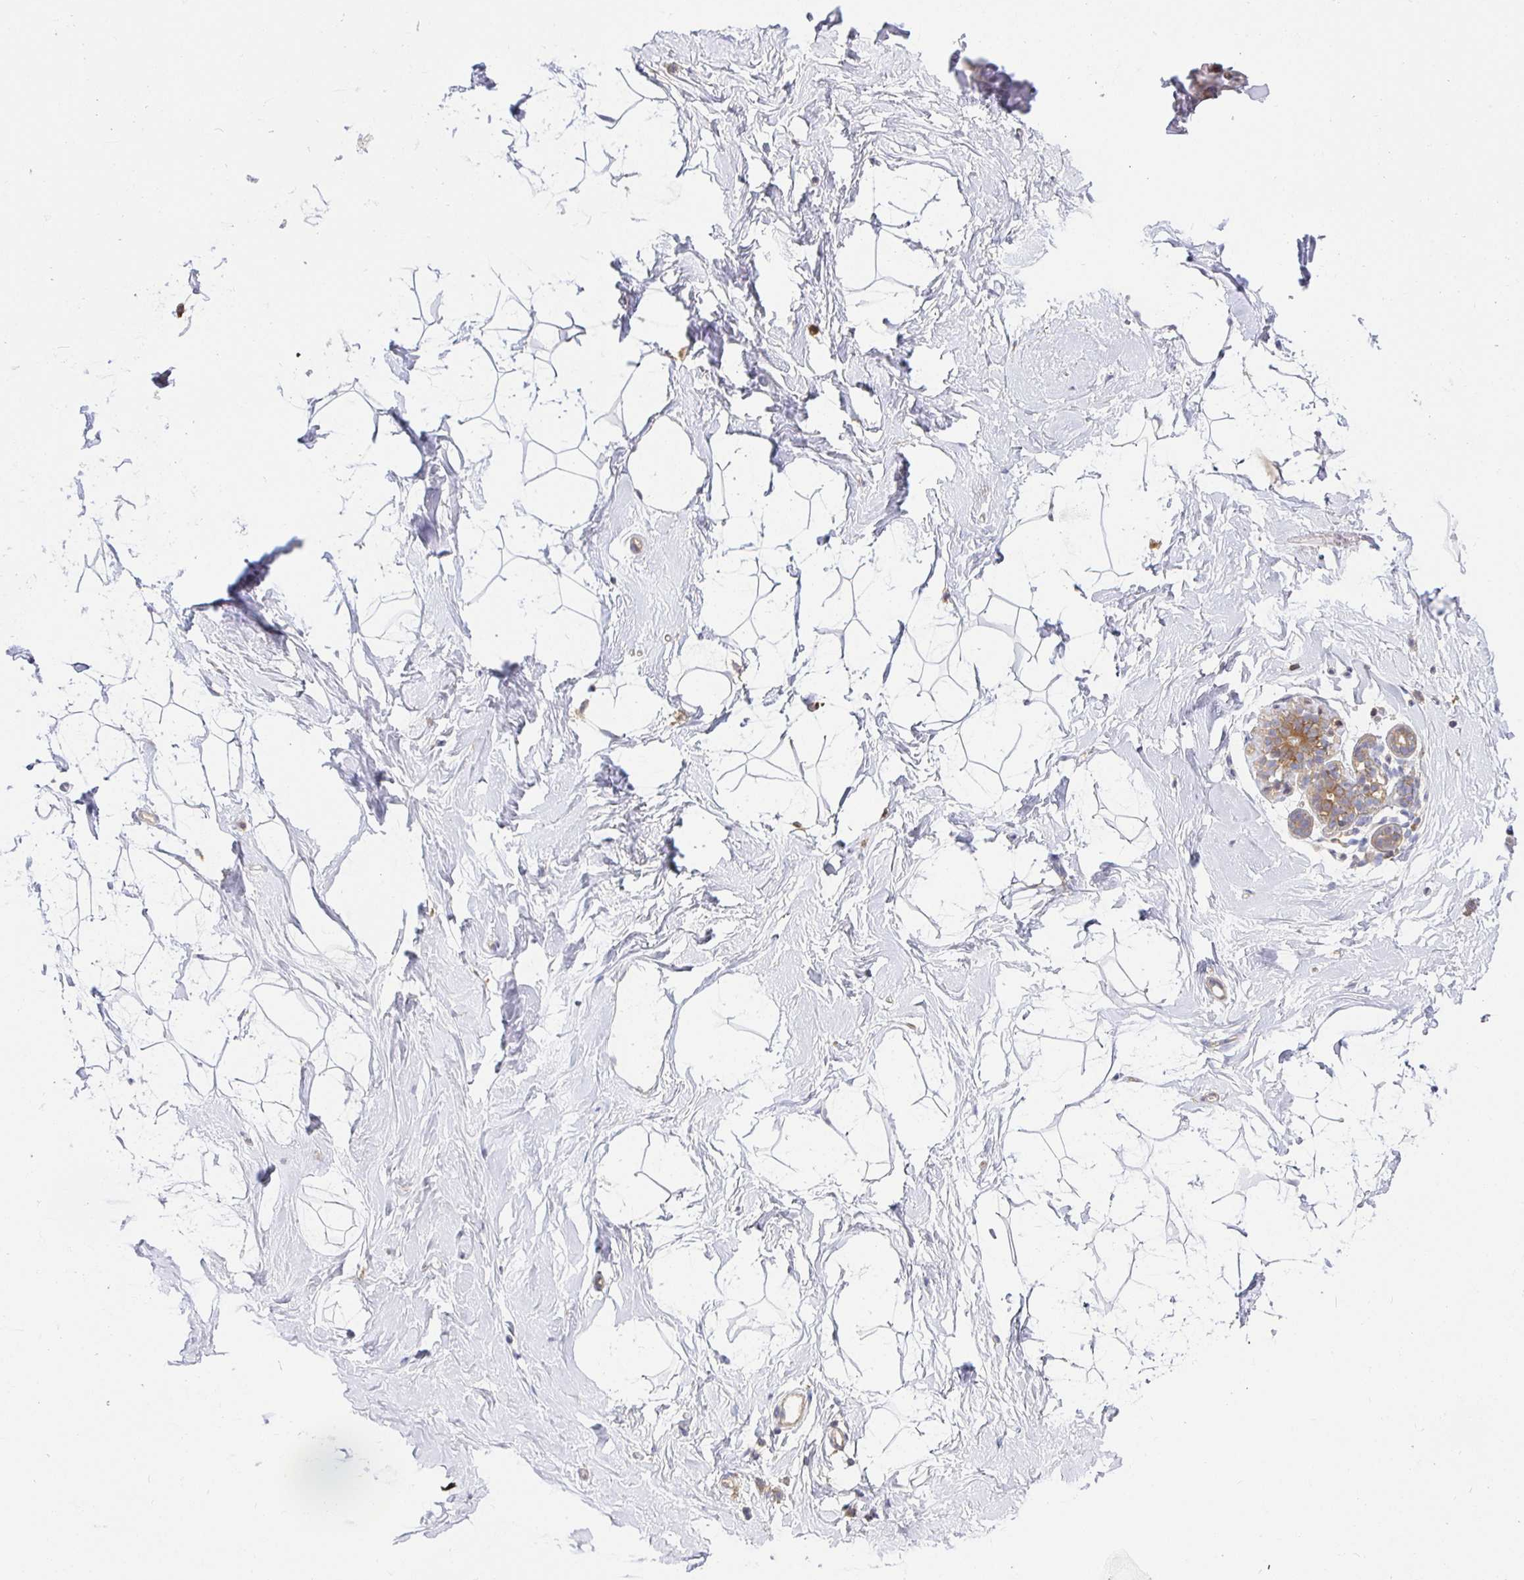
{"staining": {"intensity": "negative", "quantity": "none", "location": "none"}, "tissue": "breast", "cell_type": "Adipocytes", "image_type": "normal", "snomed": [{"axis": "morphology", "description": "Normal tissue, NOS"}, {"axis": "topography", "description": "Breast"}], "caption": "An IHC image of benign breast is shown. There is no staining in adipocytes of breast.", "gene": "ATP6V1F", "patient": {"sex": "female", "age": 32}}